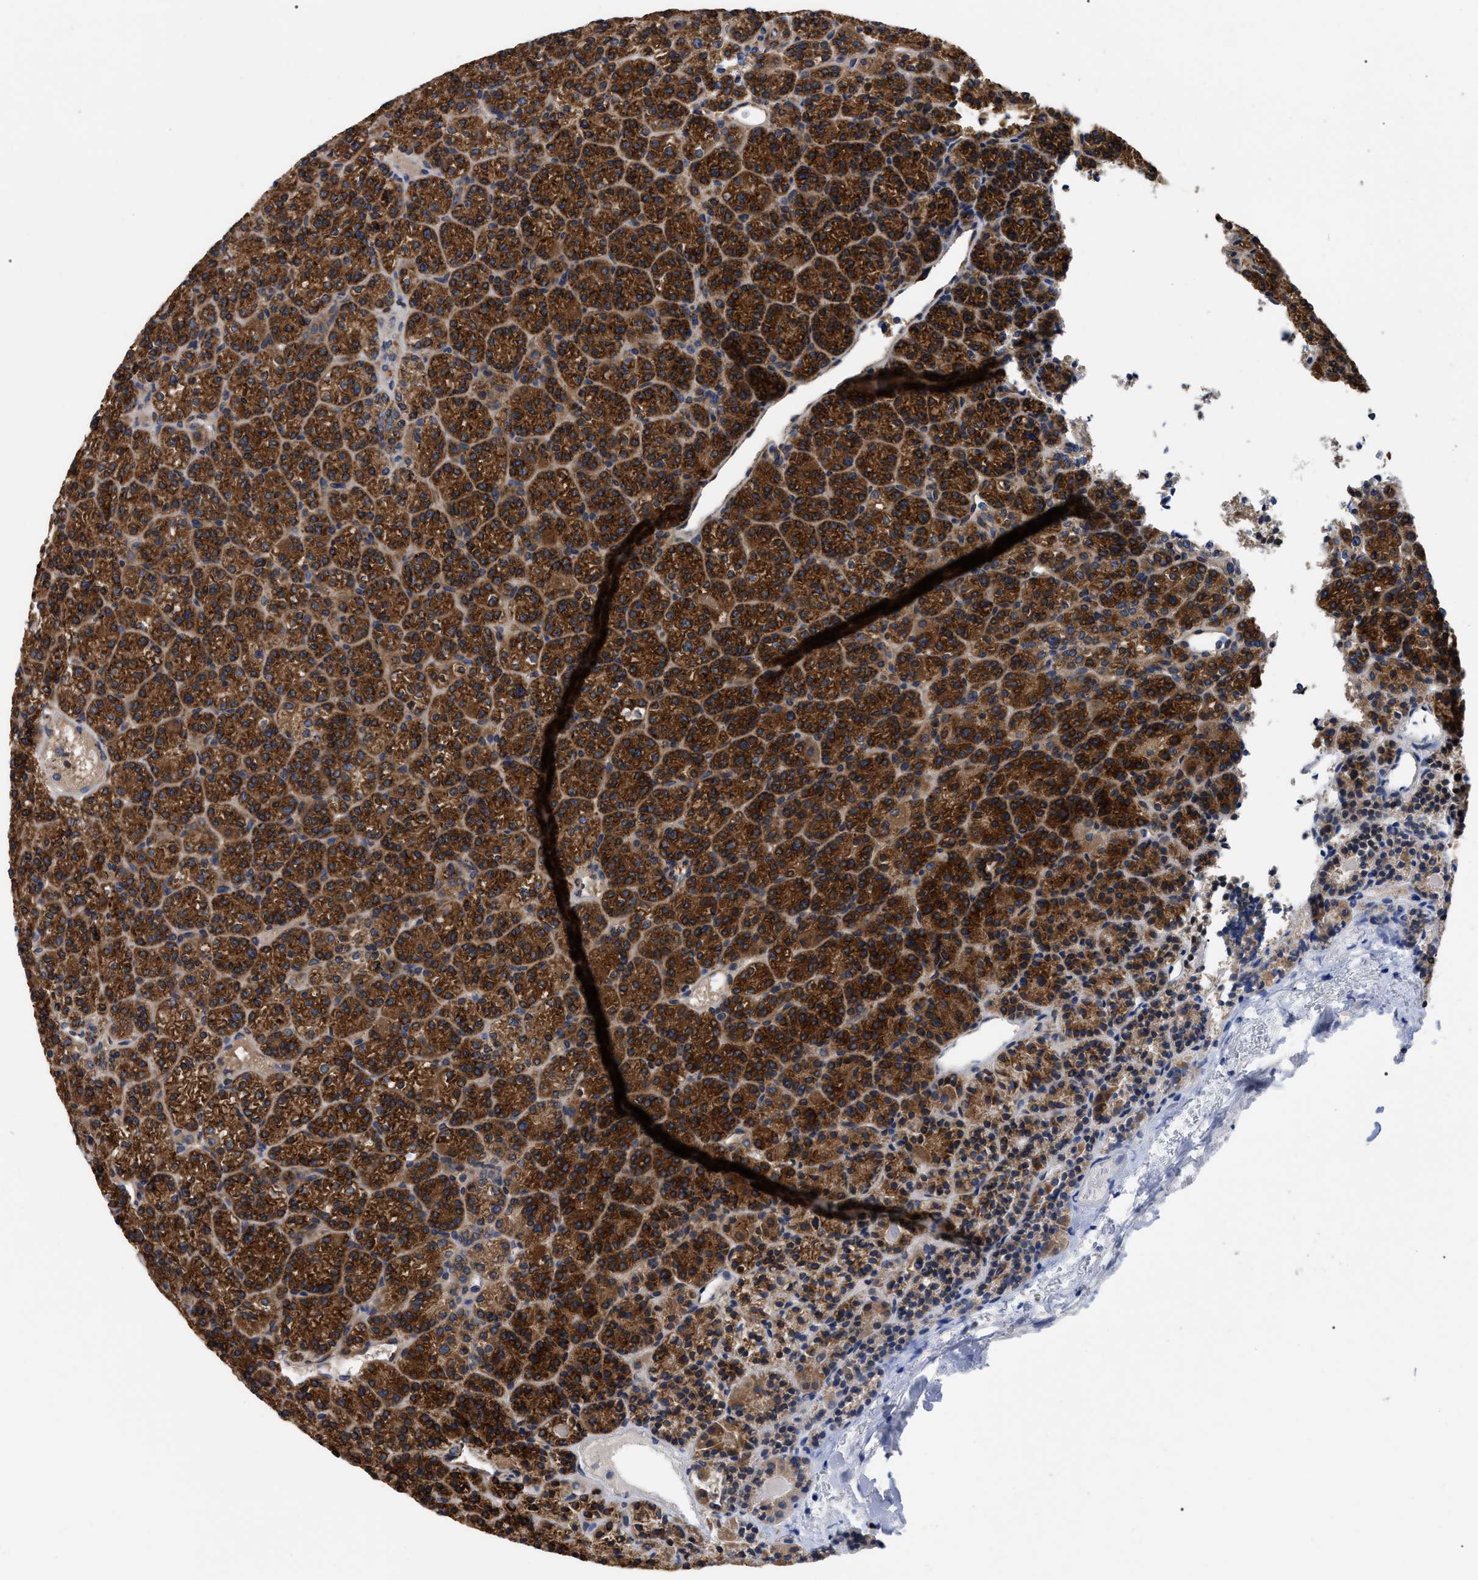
{"staining": {"intensity": "strong", "quantity": ">75%", "location": "cytoplasmic/membranous"}, "tissue": "parathyroid gland", "cell_type": "Glandular cells", "image_type": "normal", "snomed": [{"axis": "morphology", "description": "Normal tissue, NOS"}, {"axis": "morphology", "description": "Adenoma, NOS"}, {"axis": "topography", "description": "Parathyroid gland"}], "caption": "A brown stain shows strong cytoplasmic/membranous expression of a protein in glandular cells of unremarkable parathyroid gland. (DAB (3,3'-diaminobenzidine) IHC with brightfield microscopy, high magnification).", "gene": "FAM120A", "patient": {"sex": "female", "age": 64}}